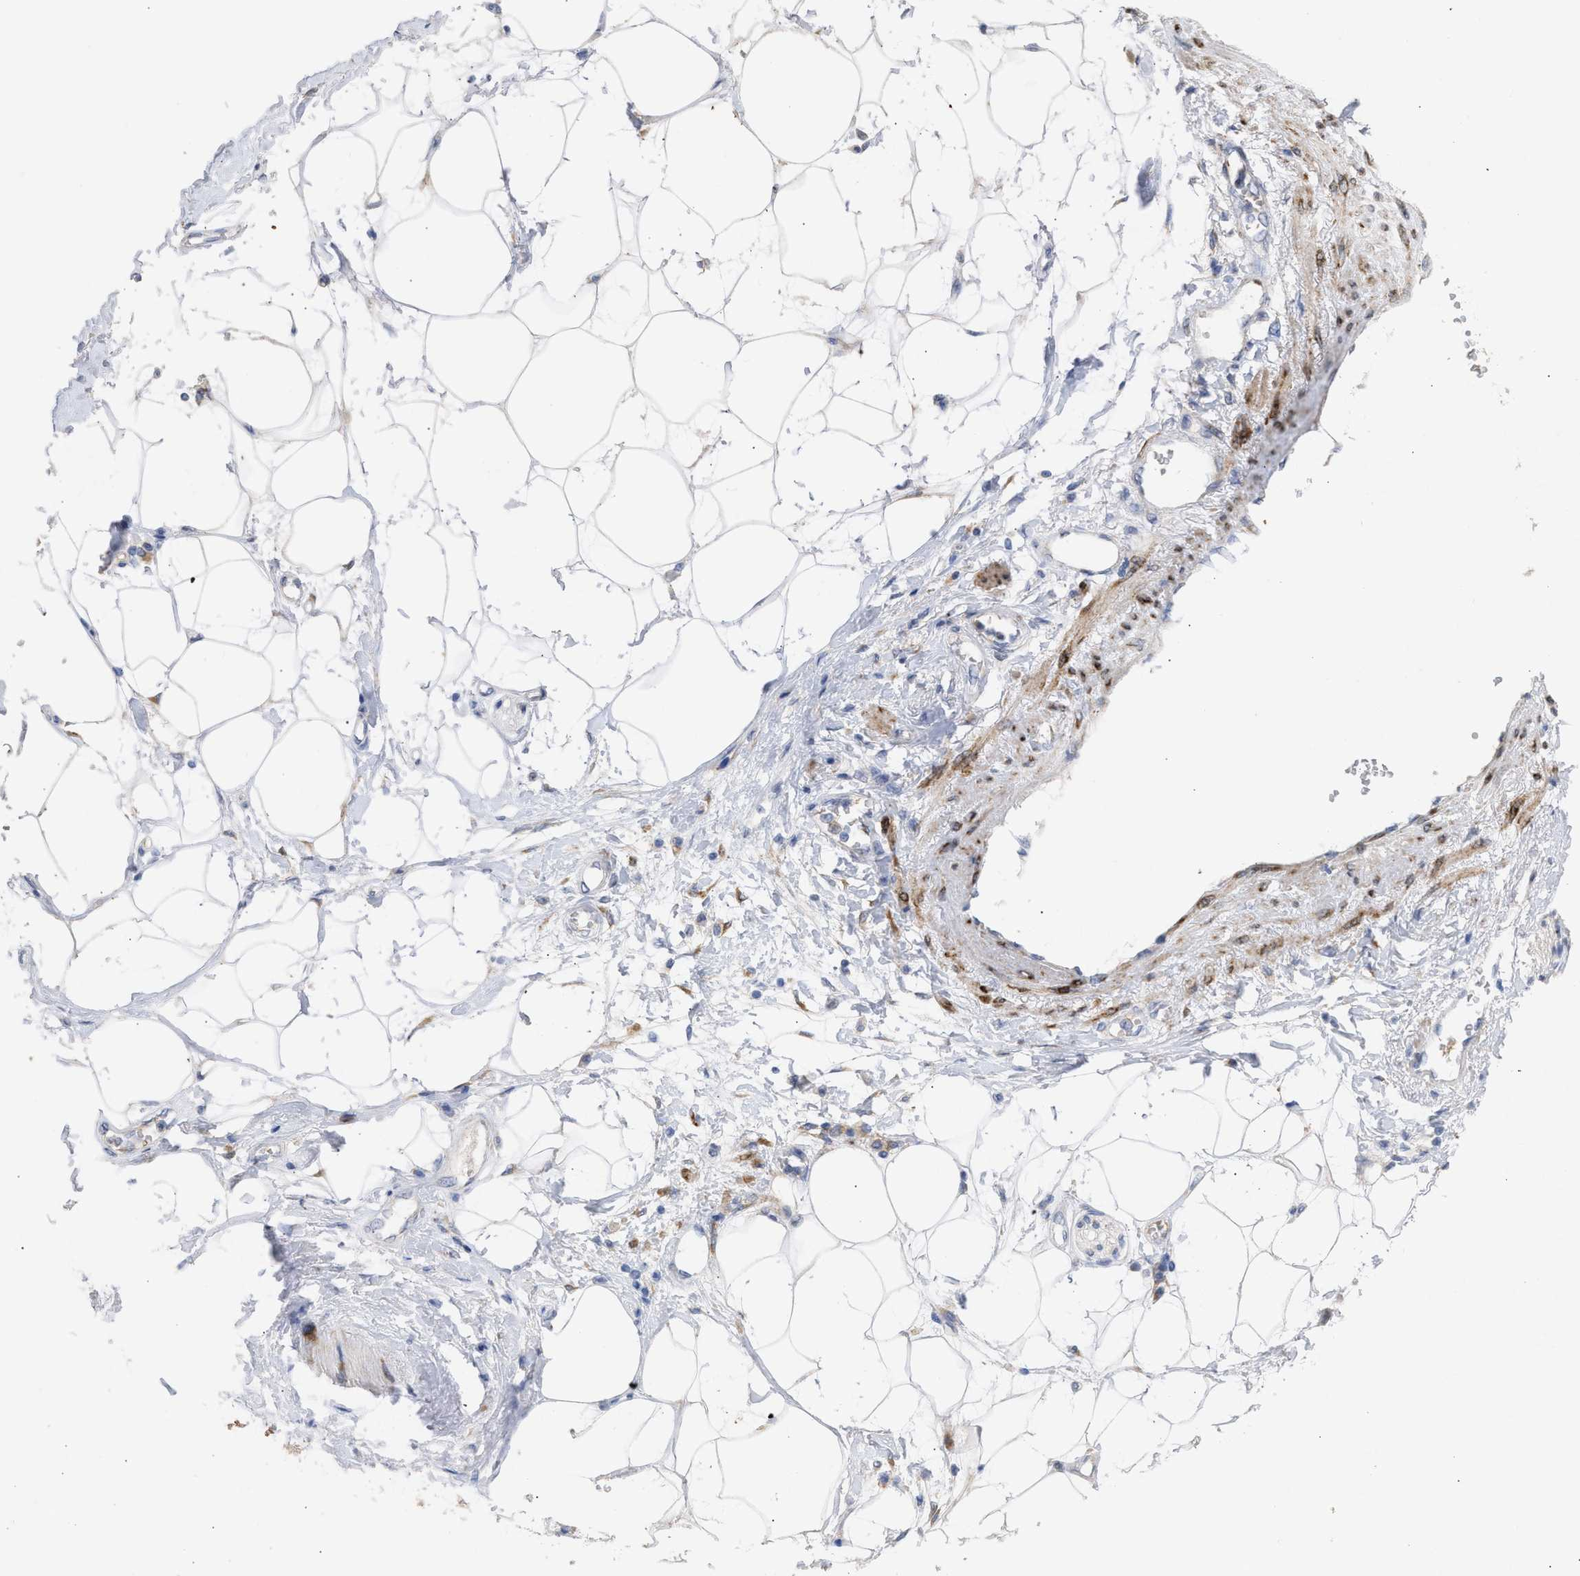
{"staining": {"intensity": "moderate", "quantity": "<25%", "location": "cytoplasmic/membranous"}, "tissue": "adipose tissue", "cell_type": "Adipocytes", "image_type": "normal", "snomed": [{"axis": "morphology", "description": "Normal tissue, NOS"}, {"axis": "morphology", "description": "Adenocarcinoma, NOS"}, {"axis": "topography", "description": "Duodenum"}, {"axis": "topography", "description": "Peripheral nerve tissue"}], "caption": "The histopathology image exhibits immunohistochemical staining of unremarkable adipose tissue. There is moderate cytoplasmic/membranous positivity is seen in approximately <25% of adipocytes. The staining was performed using DAB (3,3'-diaminobenzidine), with brown indicating positive protein expression. Nuclei are stained blue with hematoxylin.", "gene": "SELENOM", "patient": {"sex": "female", "age": 60}}